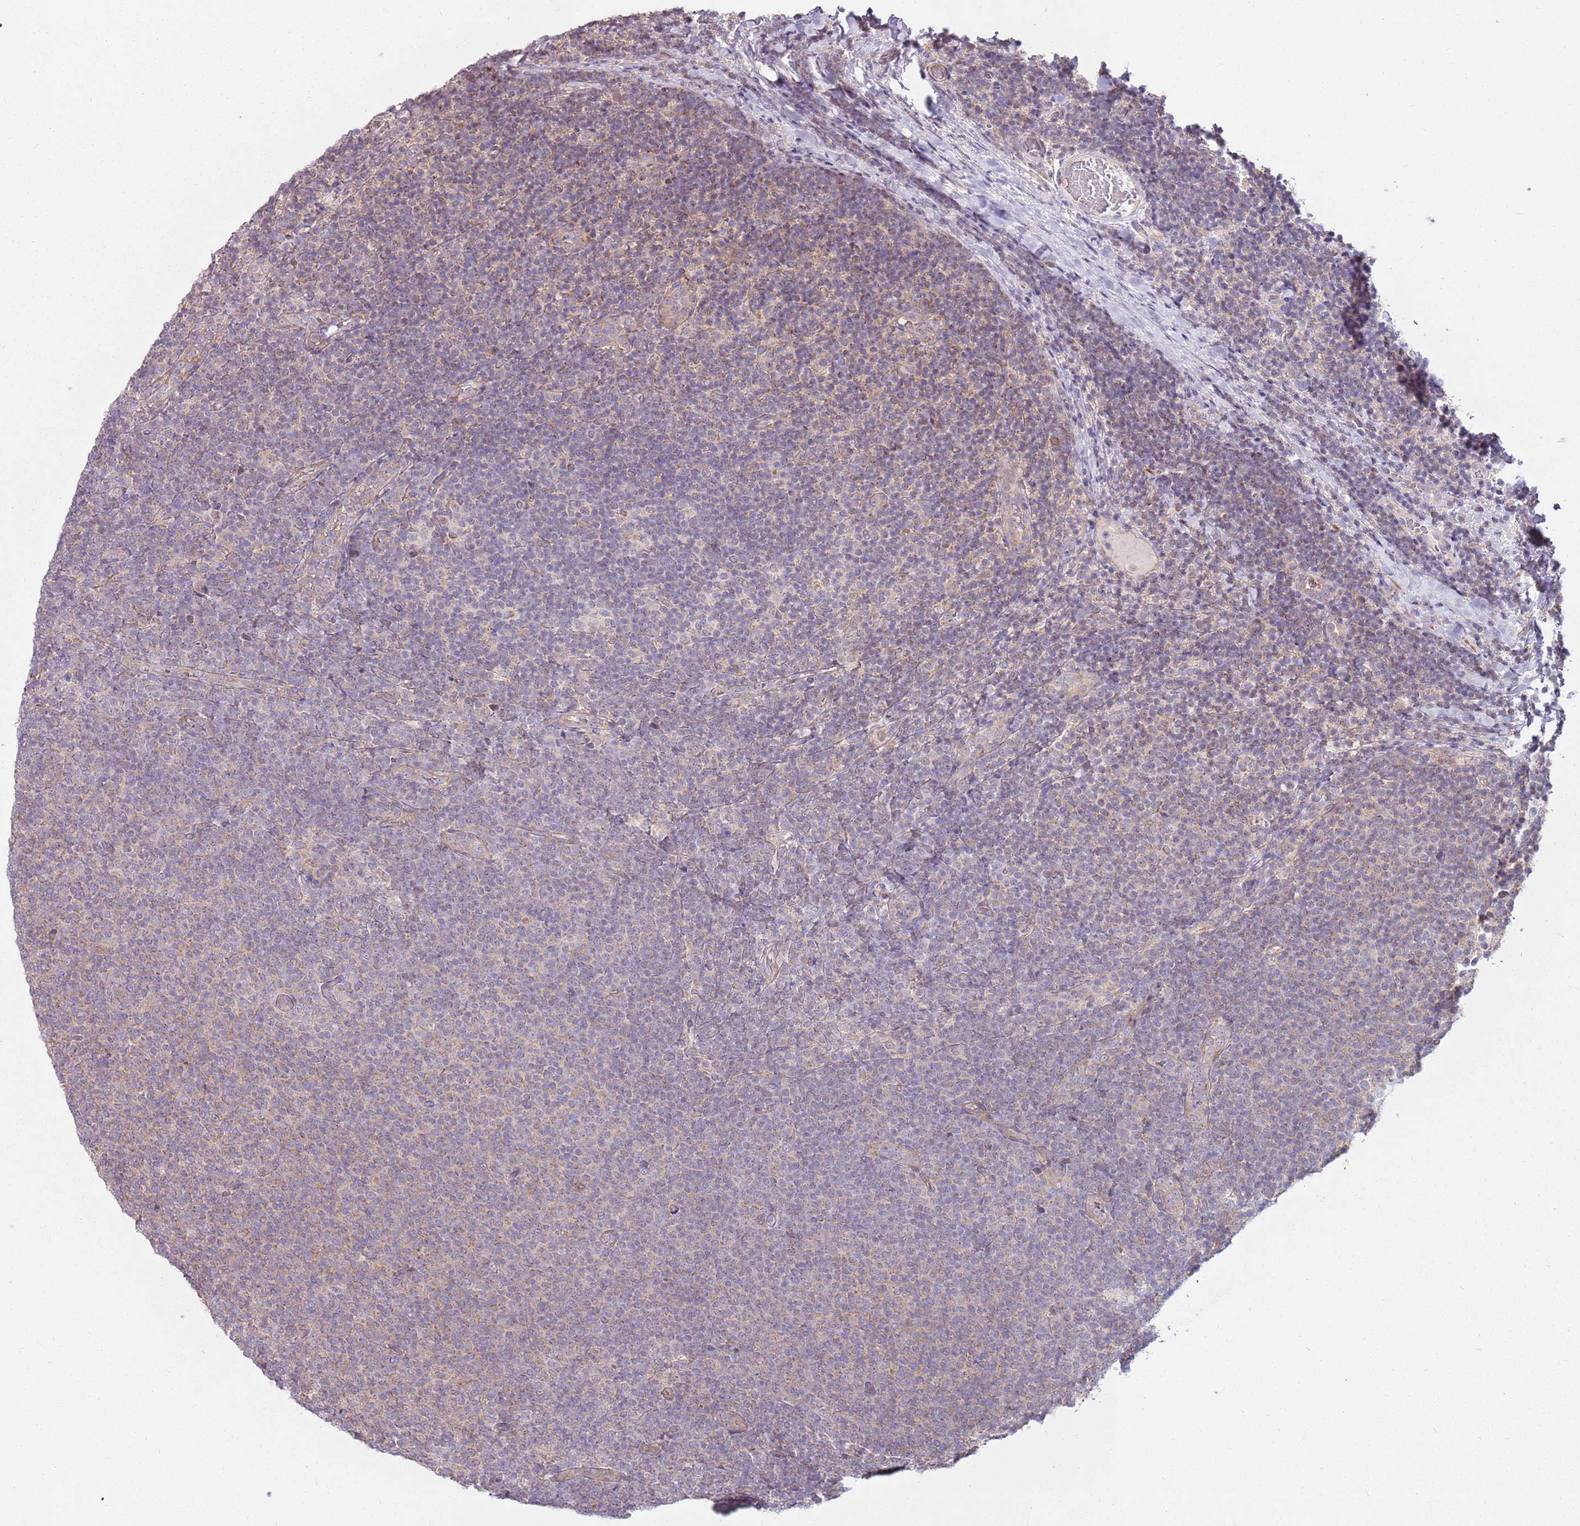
{"staining": {"intensity": "weak", "quantity": "<25%", "location": "cytoplasmic/membranous"}, "tissue": "lymphoma", "cell_type": "Tumor cells", "image_type": "cancer", "snomed": [{"axis": "morphology", "description": "Malignant lymphoma, non-Hodgkin's type, Low grade"}, {"axis": "topography", "description": "Lymph node"}], "caption": "IHC of human lymphoma displays no positivity in tumor cells. (DAB IHC with hematoxylin counter stain).", "gene": "SPATA31D1", "patient": {"sex": "male", "age": 66}}